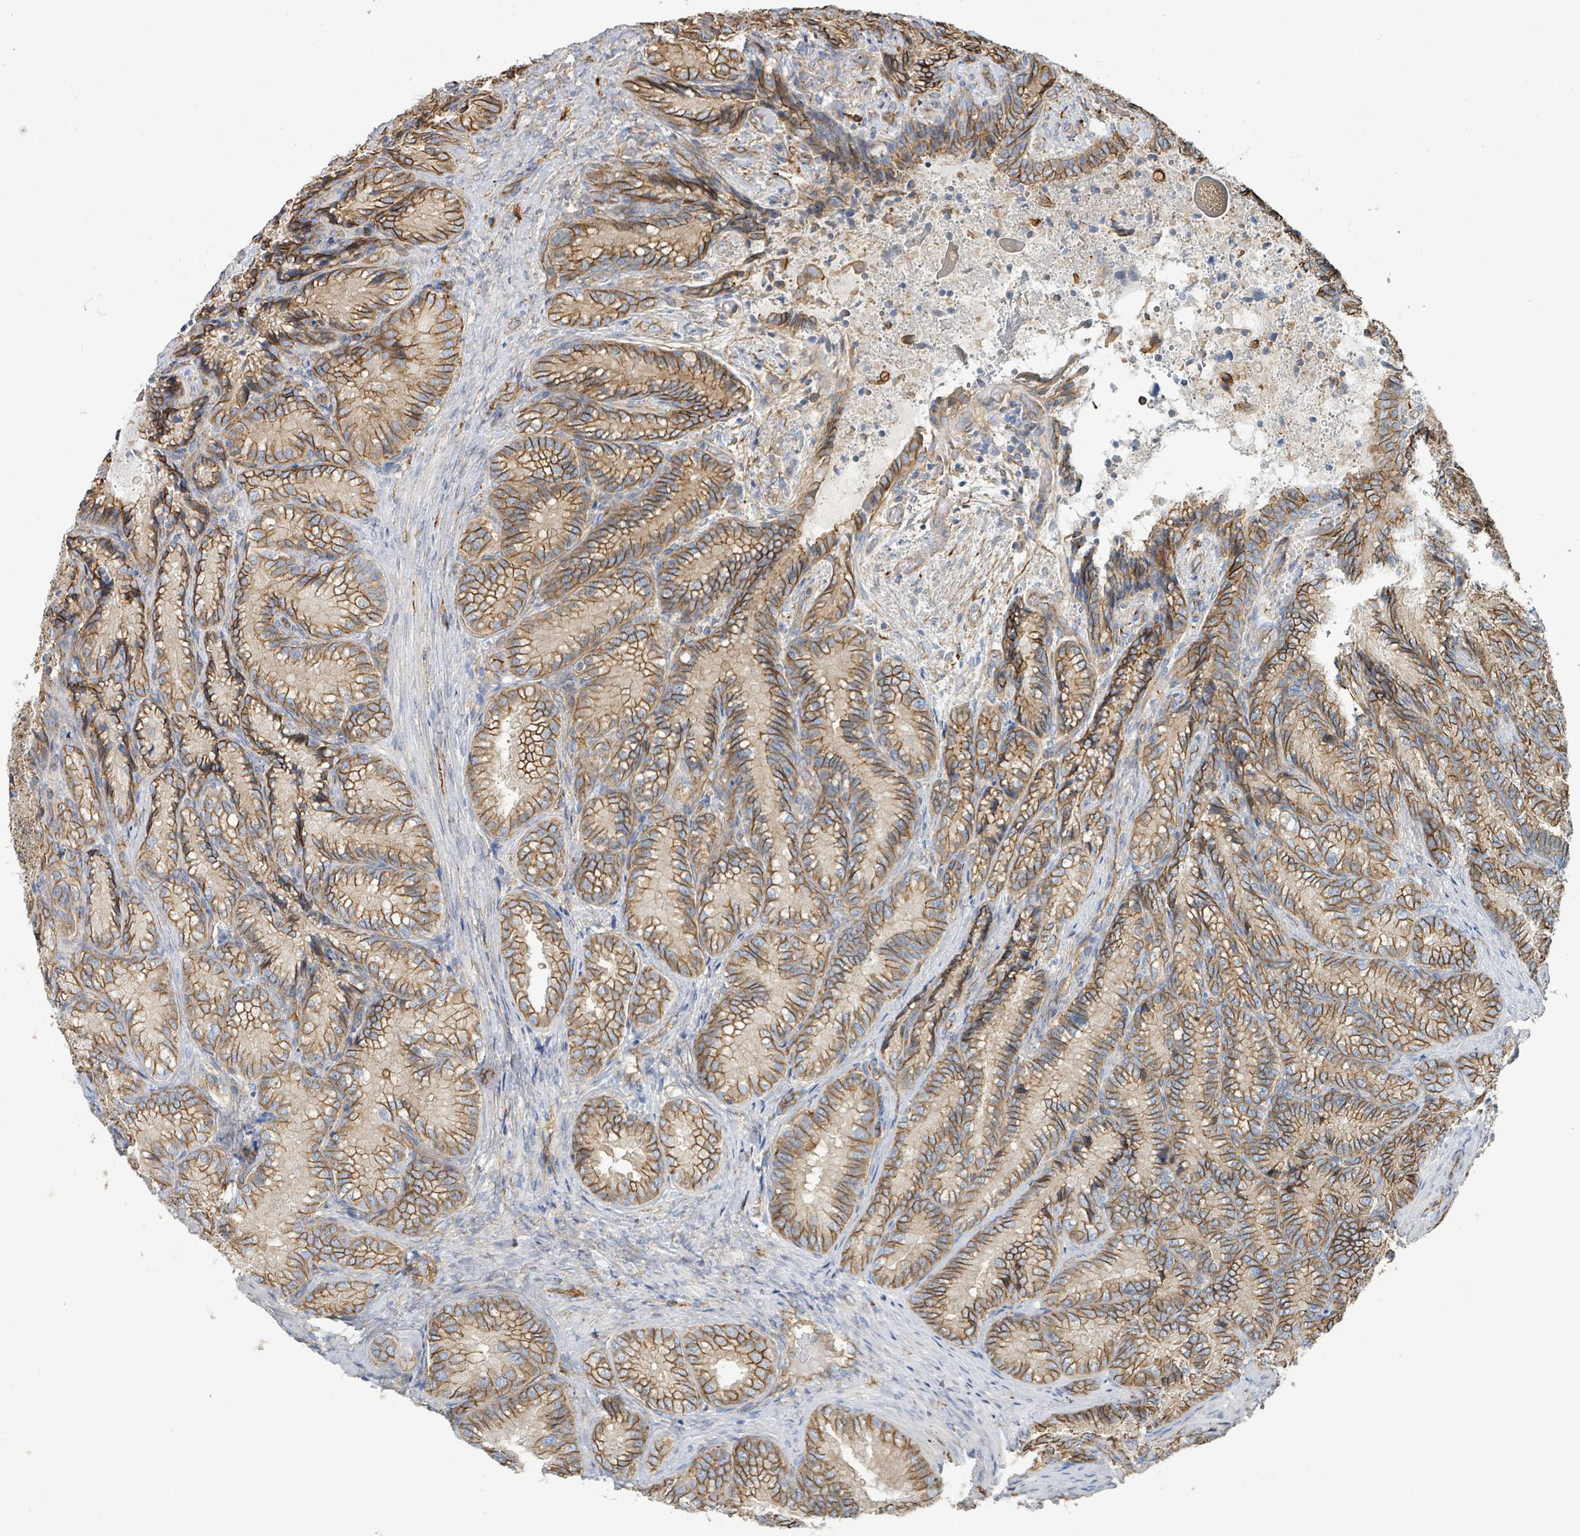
{"staining": {"intensity": "moderate", "quantity": ">75%", "location": "cytoplasmic/membranous"}, "tissue": "seminal vesicle", "cell_type": "Glandular cells", "image_type": "normal", "snomed": [{"axis": "morphology", "description": "Normal tissue, NOS"}, {"axis": "topography", "description": "Seminal veicle"}], "caption": "Protein expression analysis of normal seminal vesicle reveals moderate cytoplasmic/membranous staining in about >75% of glandular cells. (DAB IHC, brown staining for protein, blue staining for nuclei).", "gene": "LDOC1", "patient": {"sex": "male", "age": 58}}